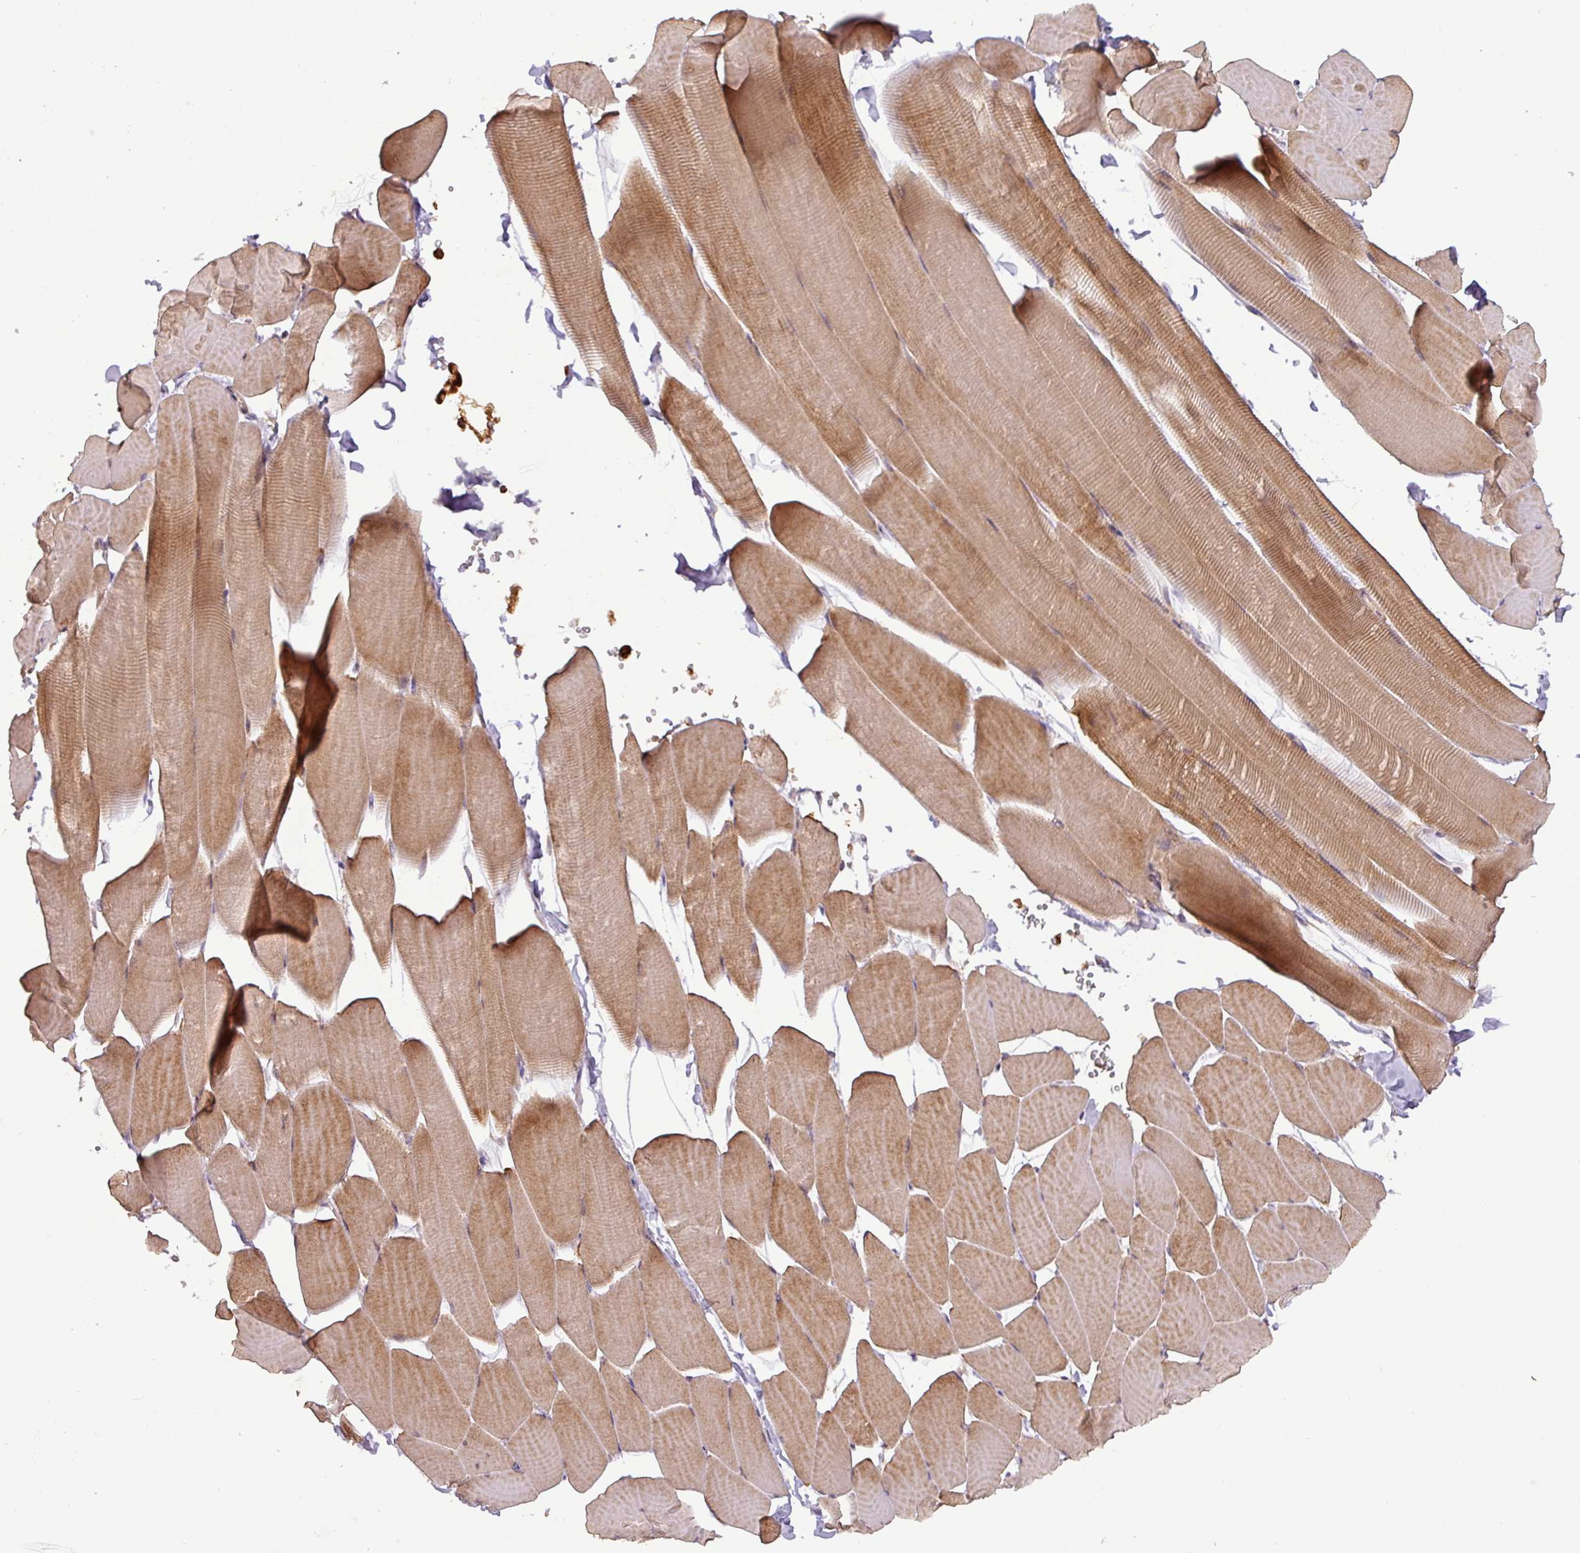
{"staining": {"intensity": "moderate", "quantity": ">75%", "location": "cytoplasmic/membranous"}, "tissue": "skeletal muscle", "cell_type": "Myocytes", "image_type": "normal", "snomed": [{"axis": "morphology", "description": "Normal tissue, NOS"}, {"axis": "topography", "description": "Skeletal muscle"}], "caption": "Protein expression analysis of unremarkable skeletal muscle shows moderate cytoplasmic/membranous expression in about >75% of myocytes.", "gene": "GPD2", "patient": {"sex": "male", "age": 25}}